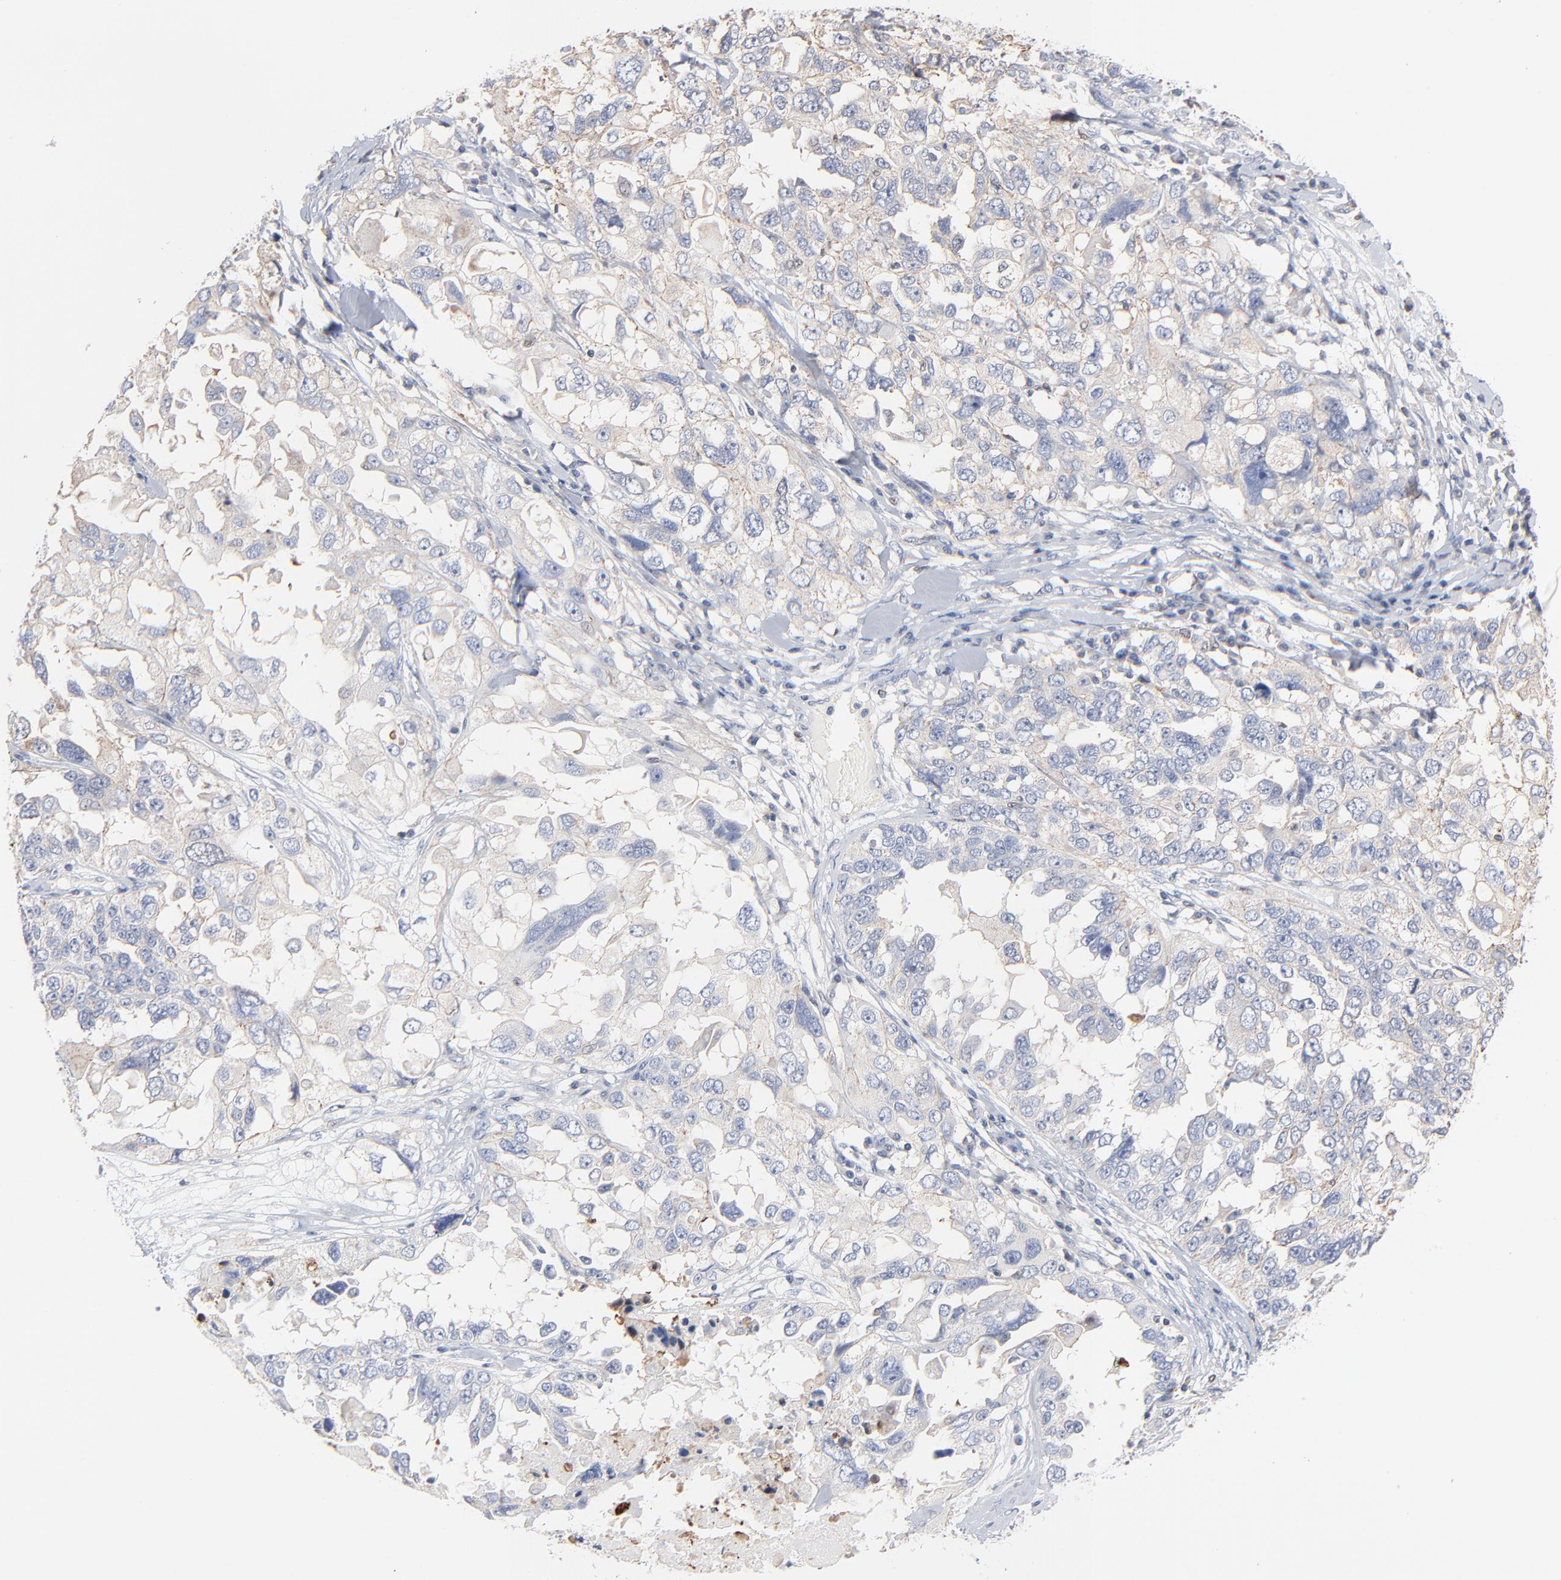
{"staining": {"intensity": "negative", "quantity": "none", "location": "none"}, "tissue": "ovarian cancer", "cell_type": "Tumor cells", "image_type": "cancer", "snomed": [{"axis": "morphology", "description": "Cystadenocarcinoma, serous, NOS"}, {"axis": "topography", "description": "Ovary"}], "caption": "Ovarian cancer (serous cystadenocarcinoma) was stained to show a protein in brown. There is no significant staining in tumor cells. (Stains: DAB (3,3'-diaminobenzidine) IHC with hematoxylin counter stain, Microscopy: brightfield microscopy at high magnification).", "gene": "ARHGEF6", "patient": {"sex": "female", "age": 82}}